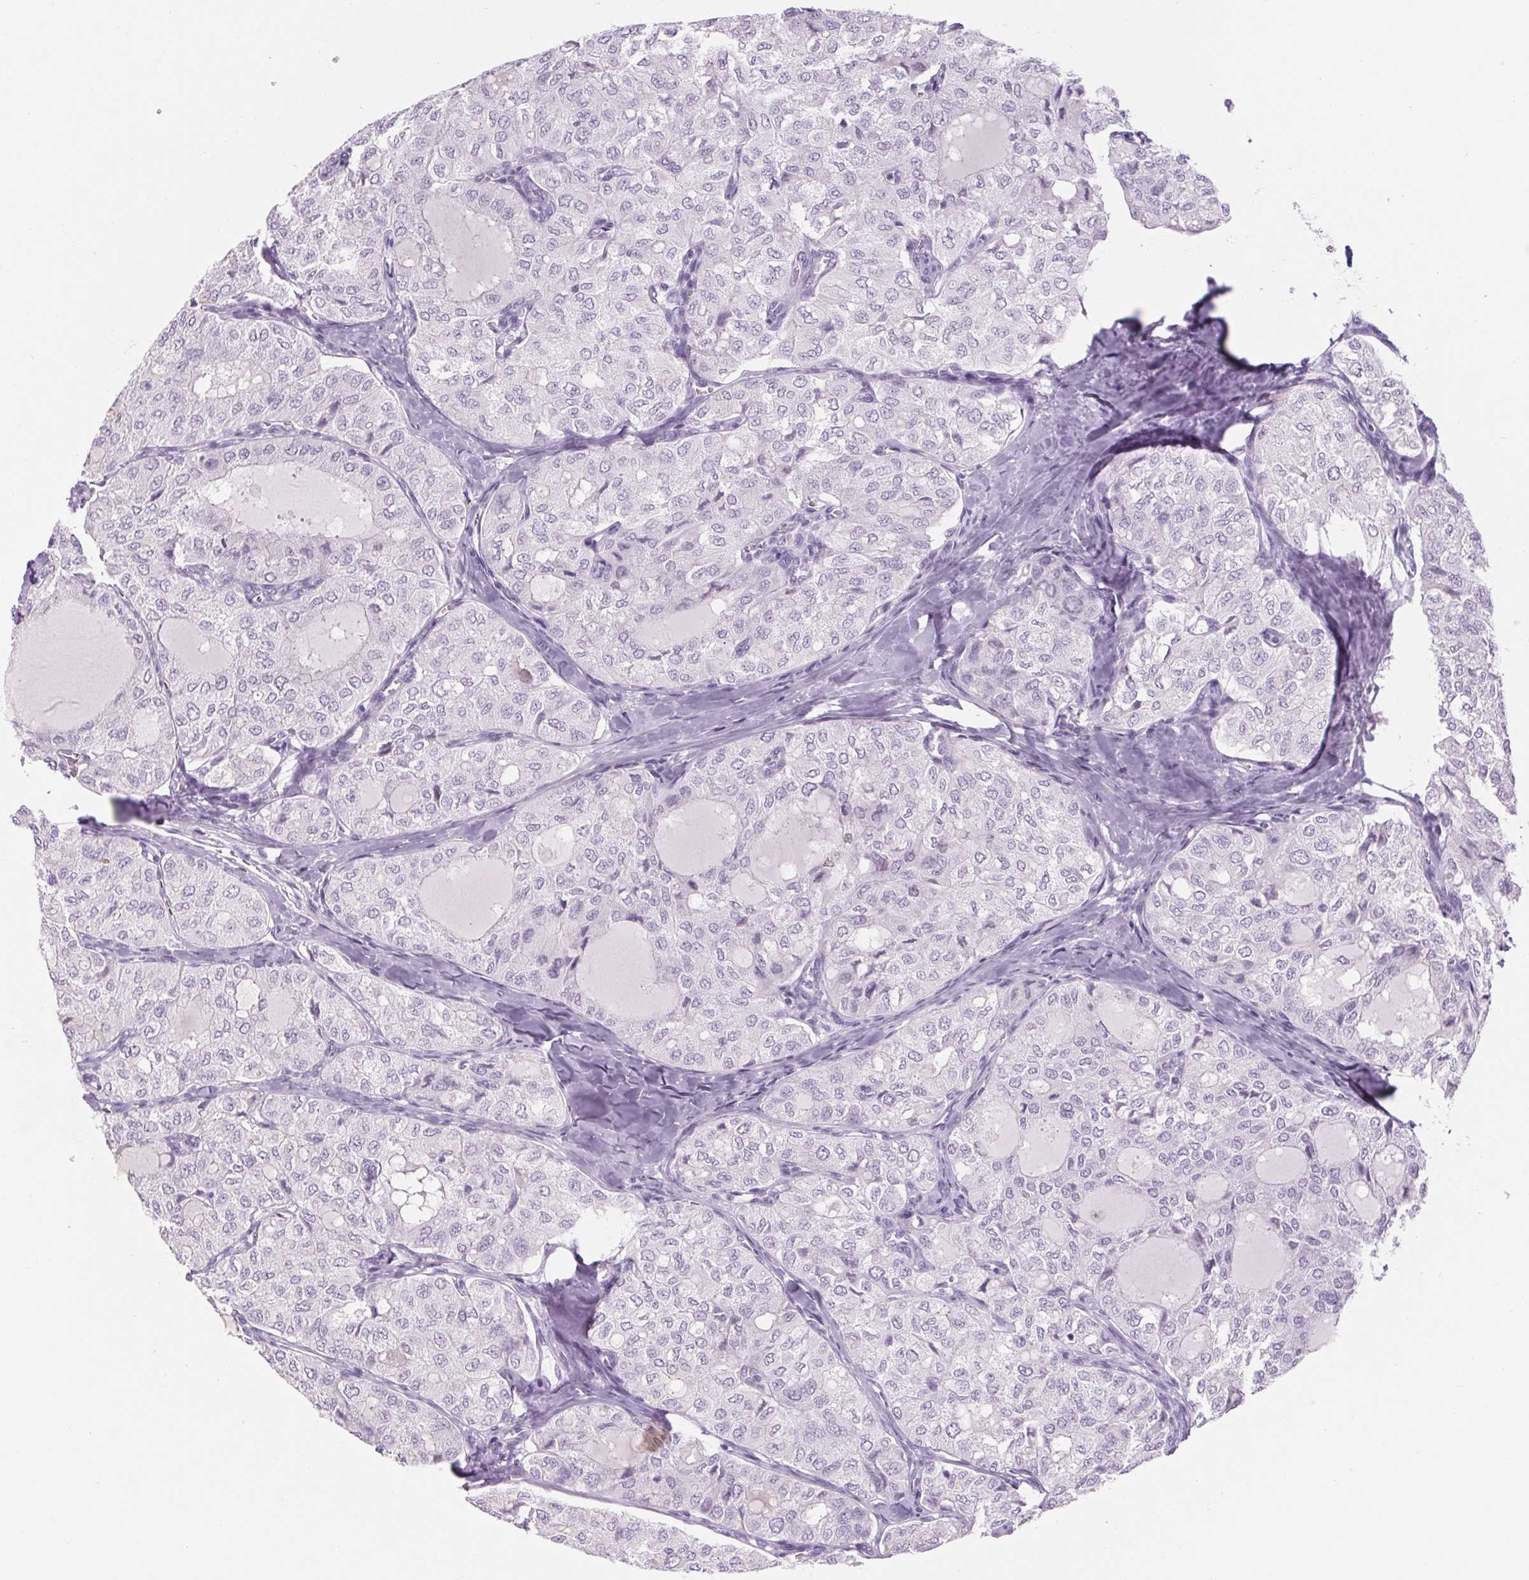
{"staining": {"intensity": "negative", "quantity": "none", "location": "none"}, "tissue": "thyroid cancer", "cell_type": "Tumor cells", "image_type": "cancer", "snomed": [{"axis": "morphology", "description": "Follicular adenoma carcinoma, NOS"}, {"axis": "topography", "description": "Thyroid gland"}], "caption": "Tumor cells are negative for protein expression in human thyroid cancer (follicular adenoma carcinoma). (Immunohistochemistry (ihc), brightfield microscopy, high magnification).", "gene": "RPTN", "patient": {"sex": "male", "age": 75}}